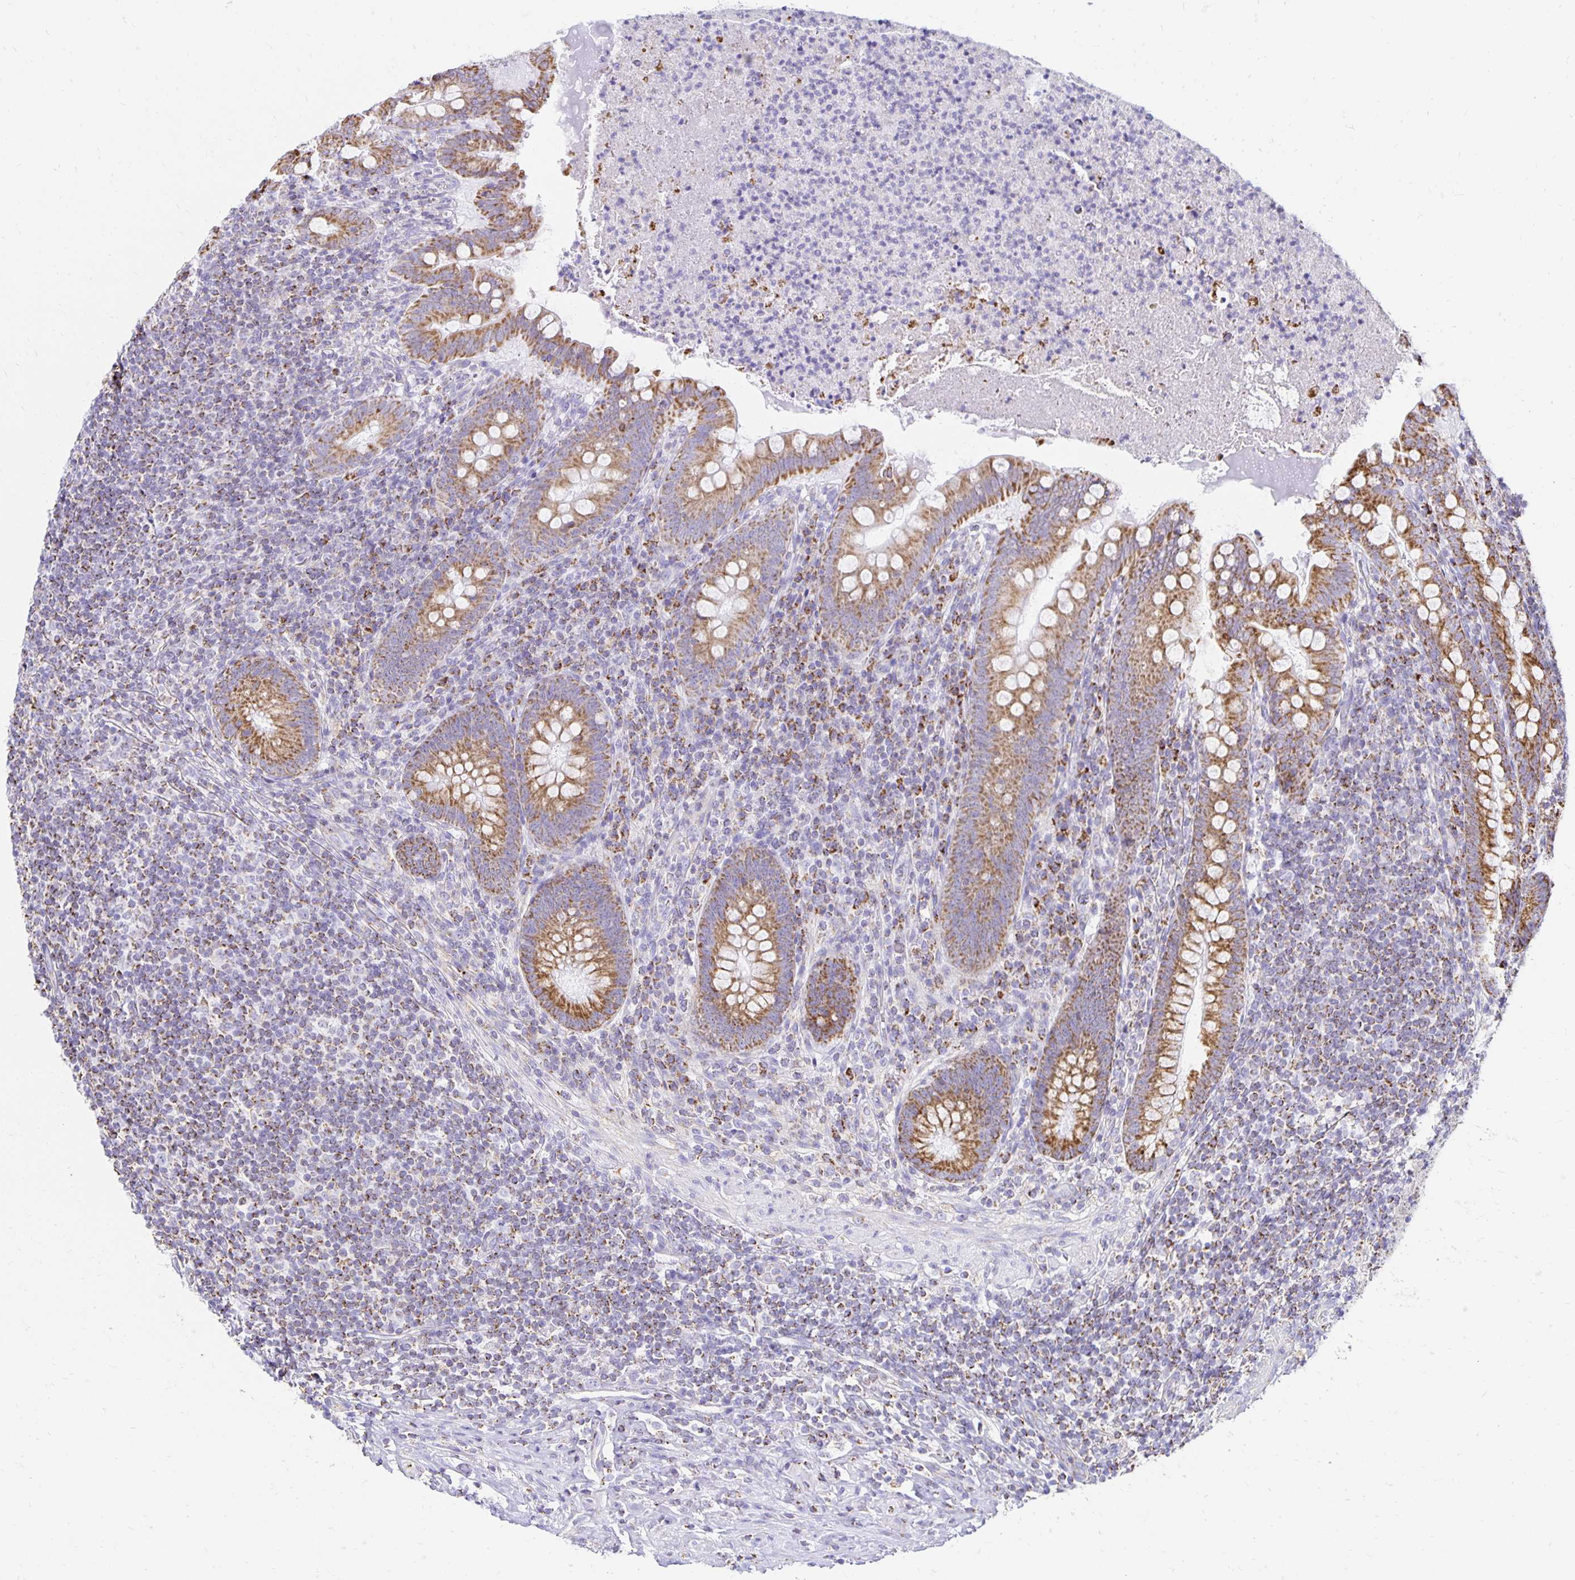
{"staining": {"intensity": "moderate", "quantity": ">75%", "location": "cytoplasmic/membranous"}, "tissue": "appendix", "cell_type": "Glandular cells", "image_type": "normal", "snomed": [{"axis": "morphology", "description": "Normal tissue, NOS"}, {"axis": "topography", "description": "Appendix"}], "caption": "IHC of unremarkable human appendix displays medium levels of moderate cytoplasmic/membranous expression in about >75% of glandular cells. The protein of interest is stained brown, and the nuclei are stained in blue (DAB (3,3'-diaminobenzidine) IHC with brightfield microscopy, high magnification).", "gene": "PLAAT2", "patient": {"sex": "male", "age": 47}}